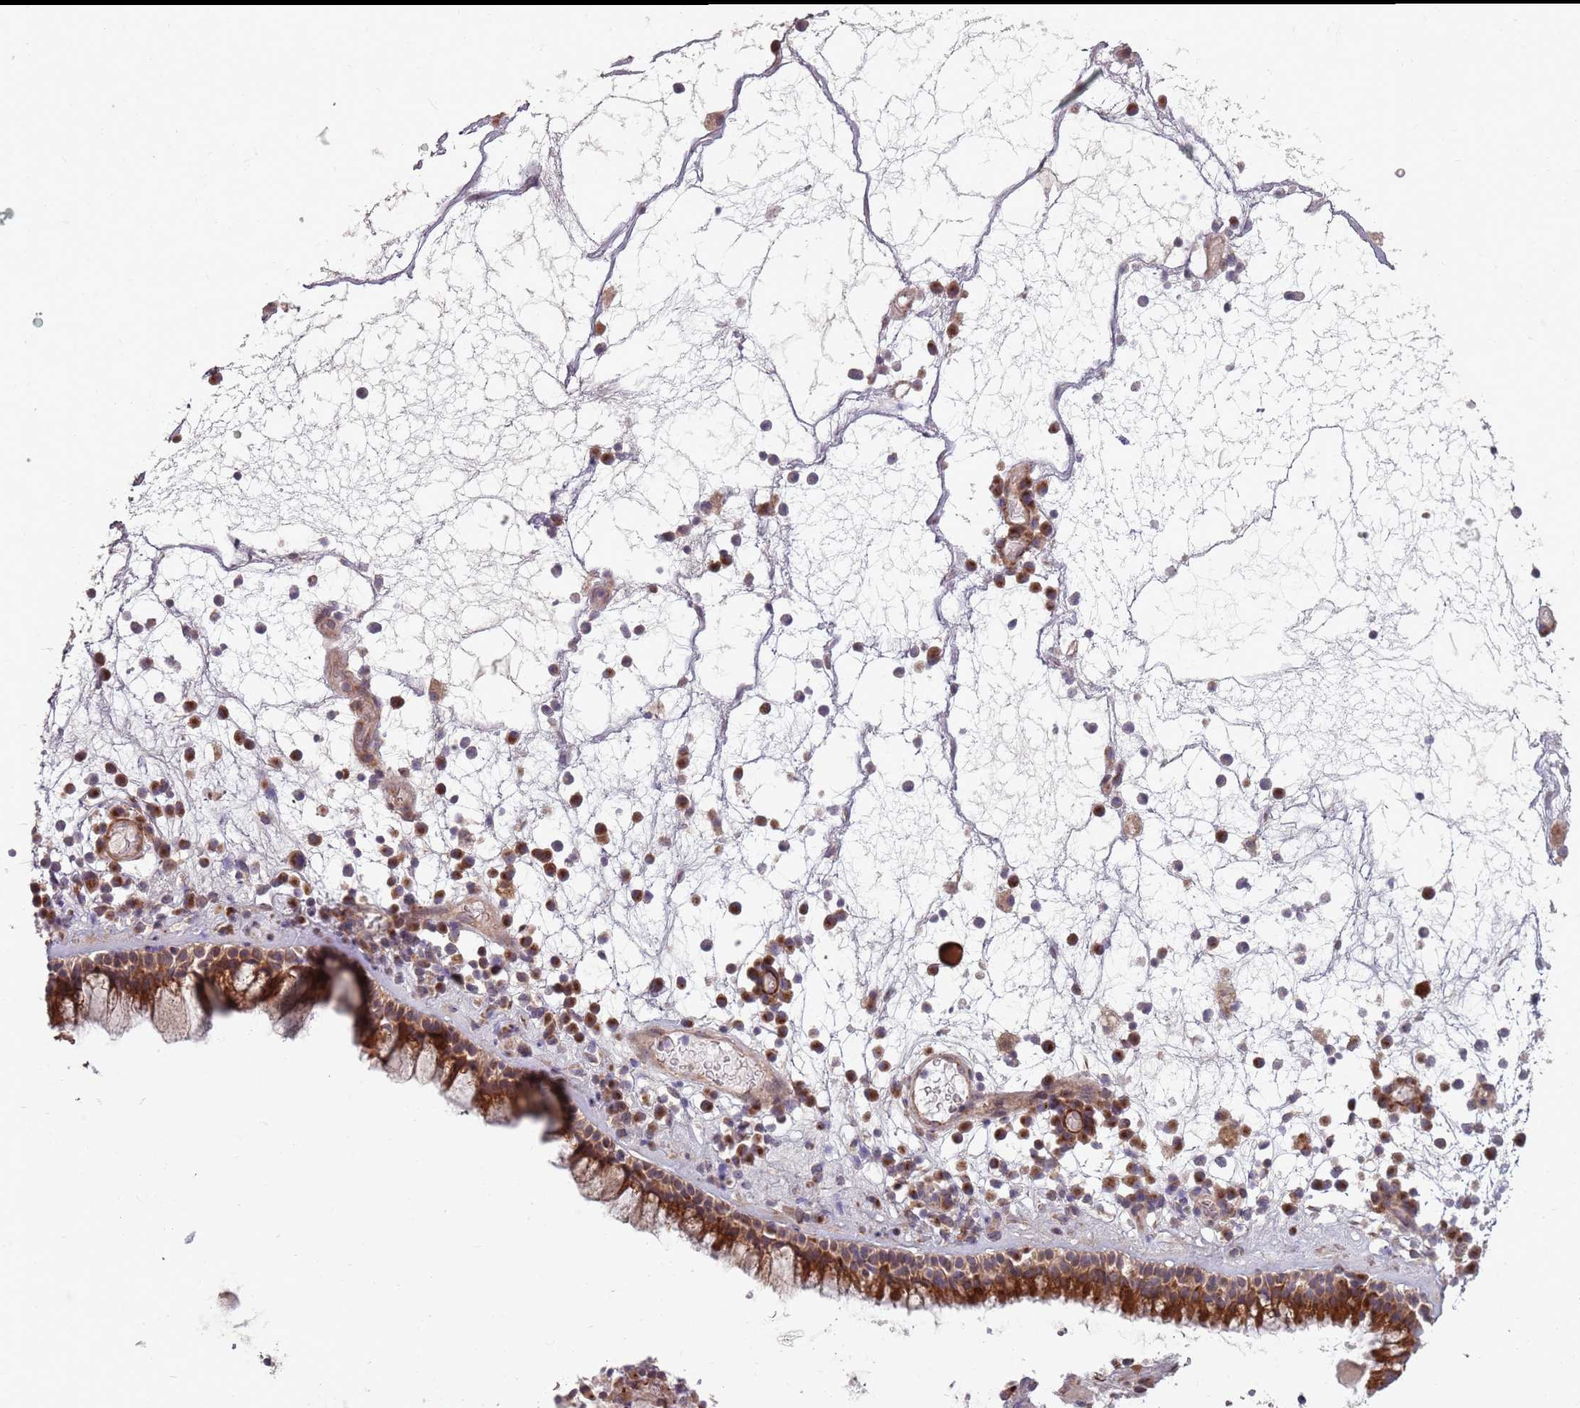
{"staining": {"intensity": "strong", "quantity": ">75%", "location": "cytoplasmic/membranous"}, "tissue": "nasopharynx", "cell_type": "Respiratory epithelial cells", "image_type": "normal", "snomed": [{"axis": "morphology", "description": "Normal tissue, NOS"}, {"axis": "morphology", "description": "Inflammation, NOS"}, {"axis": "topography", "description": "Nasopharynx"}], "caption": "The histopathology image exhibits immunohistochemical staining of benign nasopharynx. There is strong cytoplasmic/membranous positivity is identified in about >75% of respiratory epithelial cells.", "gene": "PLD6", "patient": {"sex": "male", "age": 70}}